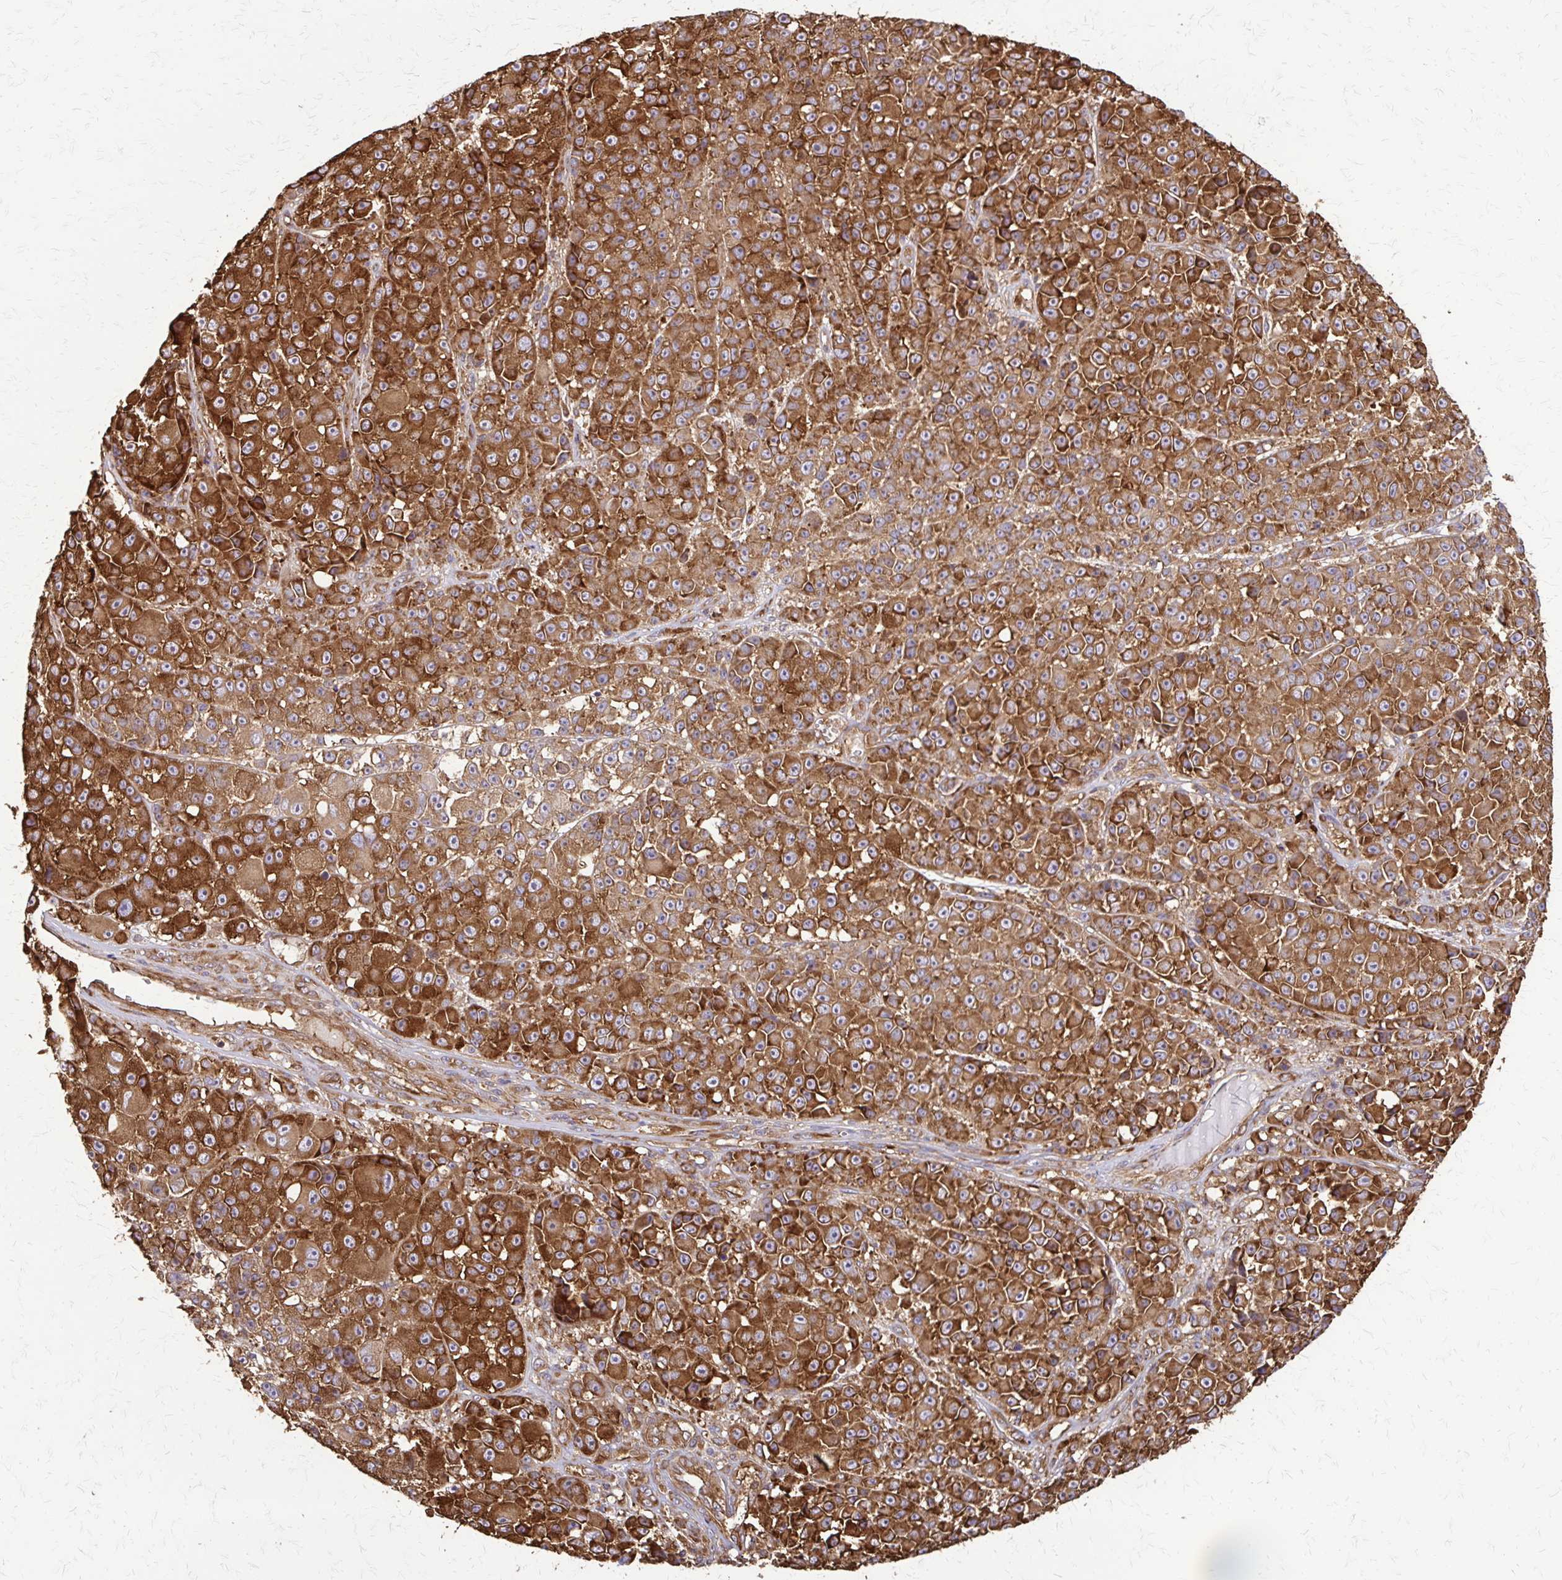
{"staining": {"intensity": "strong", "quantity": ">75%", "location": "cytoplasmic/membranous"}, "tissue": "melanoma", "cell_type": "Tumor cells", "image_type": "cancer", "snomed": [{"axis": "morphology", "description": "Malignant melanoma, NOS"}, {"axis": "topography", "description": "Skin"}, {"axis": "topography", "description": "Skin of back"}], "caption": "Melanoma stained with DAB IHC exhibits high levels of strong cytoplasmic/membranous positivity in approximately >75% of tumor cells.", "gene": "EEF2", "patient": {"sex": "male", "age": 91}}